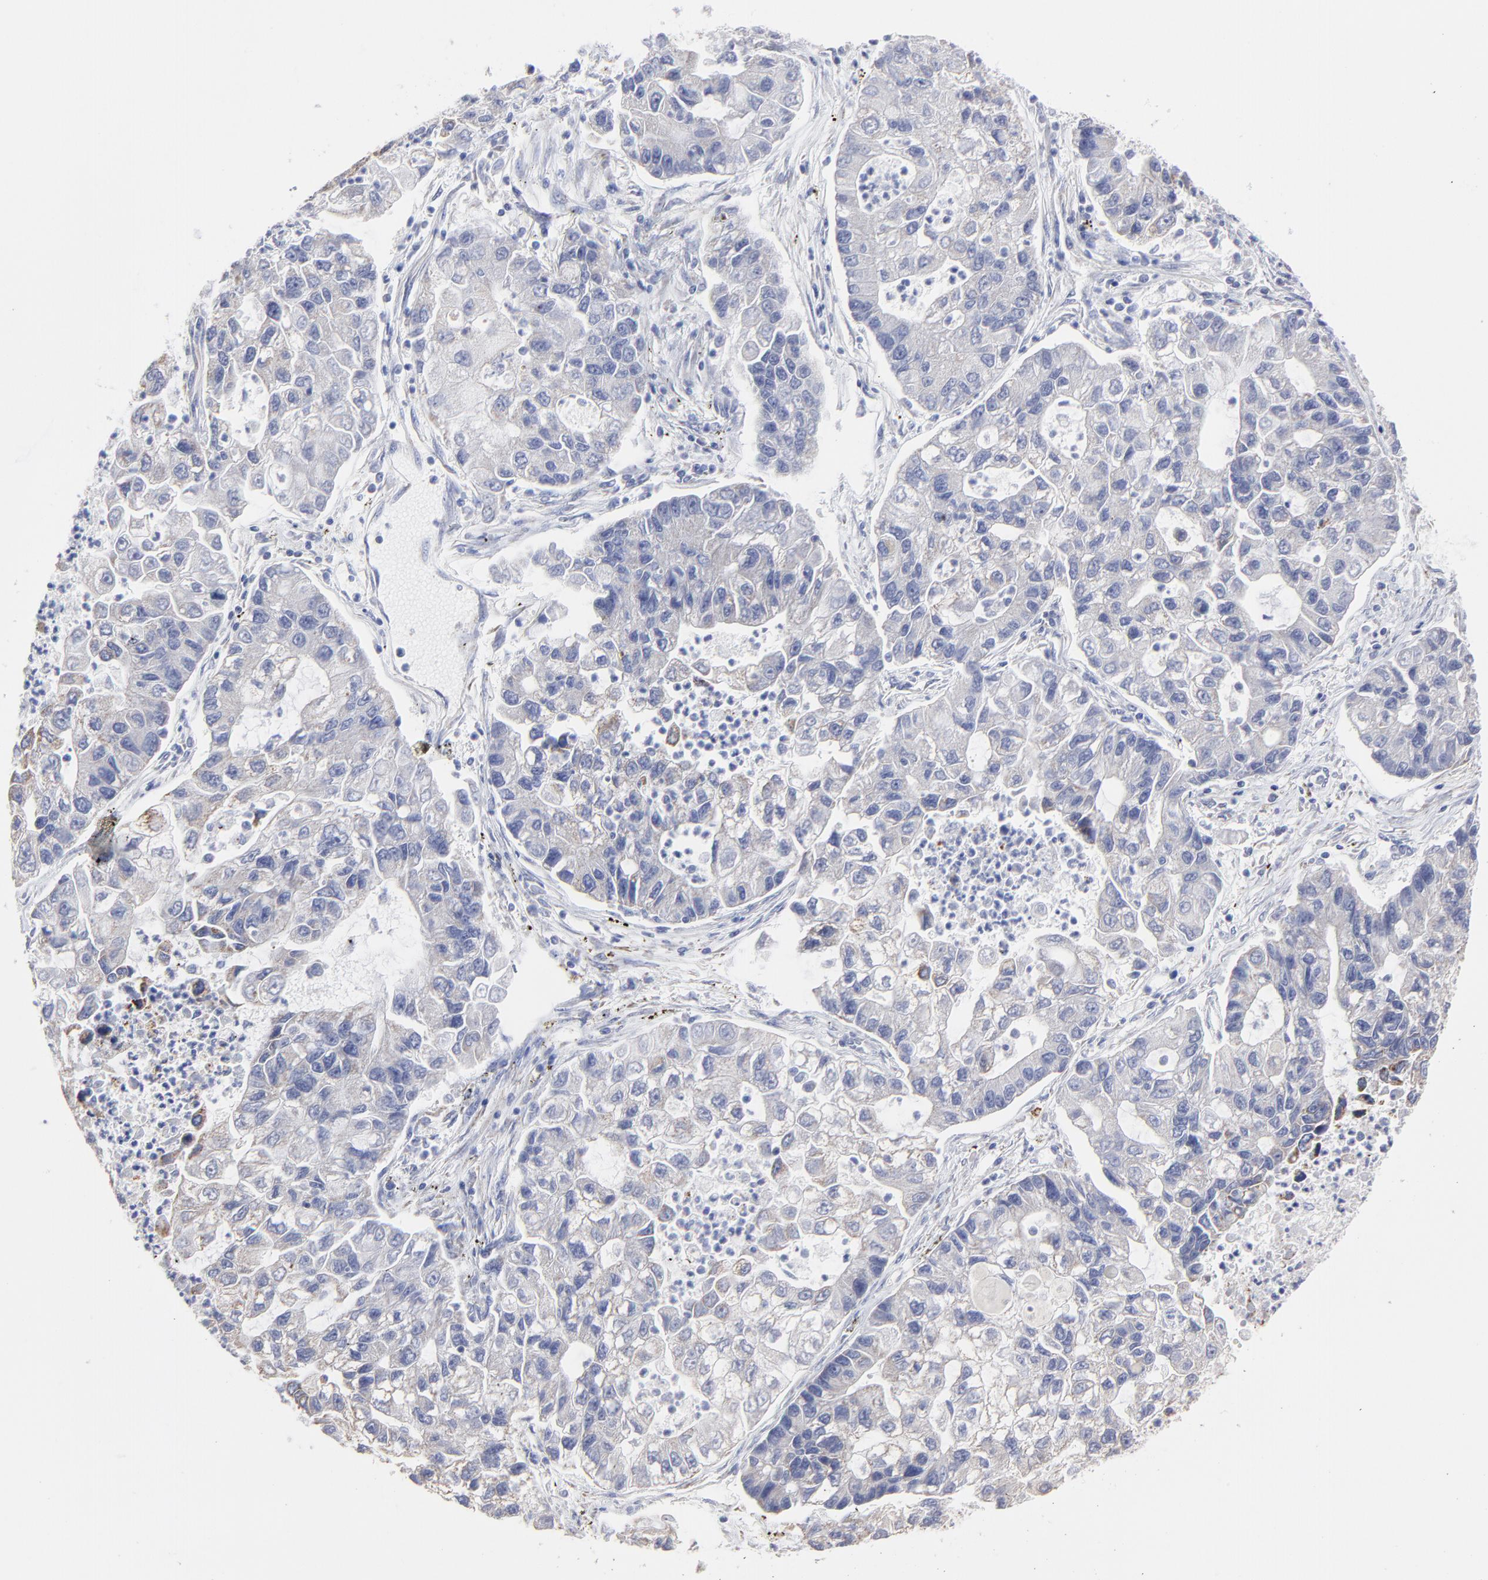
{"staining": {"intensity": "negative", "quantity": "none", "location": "none"}, "tissue": "lung cancer", "cell_type": "Tumor cells", "image_type": "cancer", "snomed": [{"axis": "morphology", "description": "Adenocarcinoma, NOS"}, {"axis": "topography", "description": "Lung"}], "caption": "Immunohistochemistry (IHC) image of human lung cancer stained for a protein (brown), which reveals no staining in tumor cells.", "gene": "PINK1", "patient": {"sex": "female", "age": 51}}